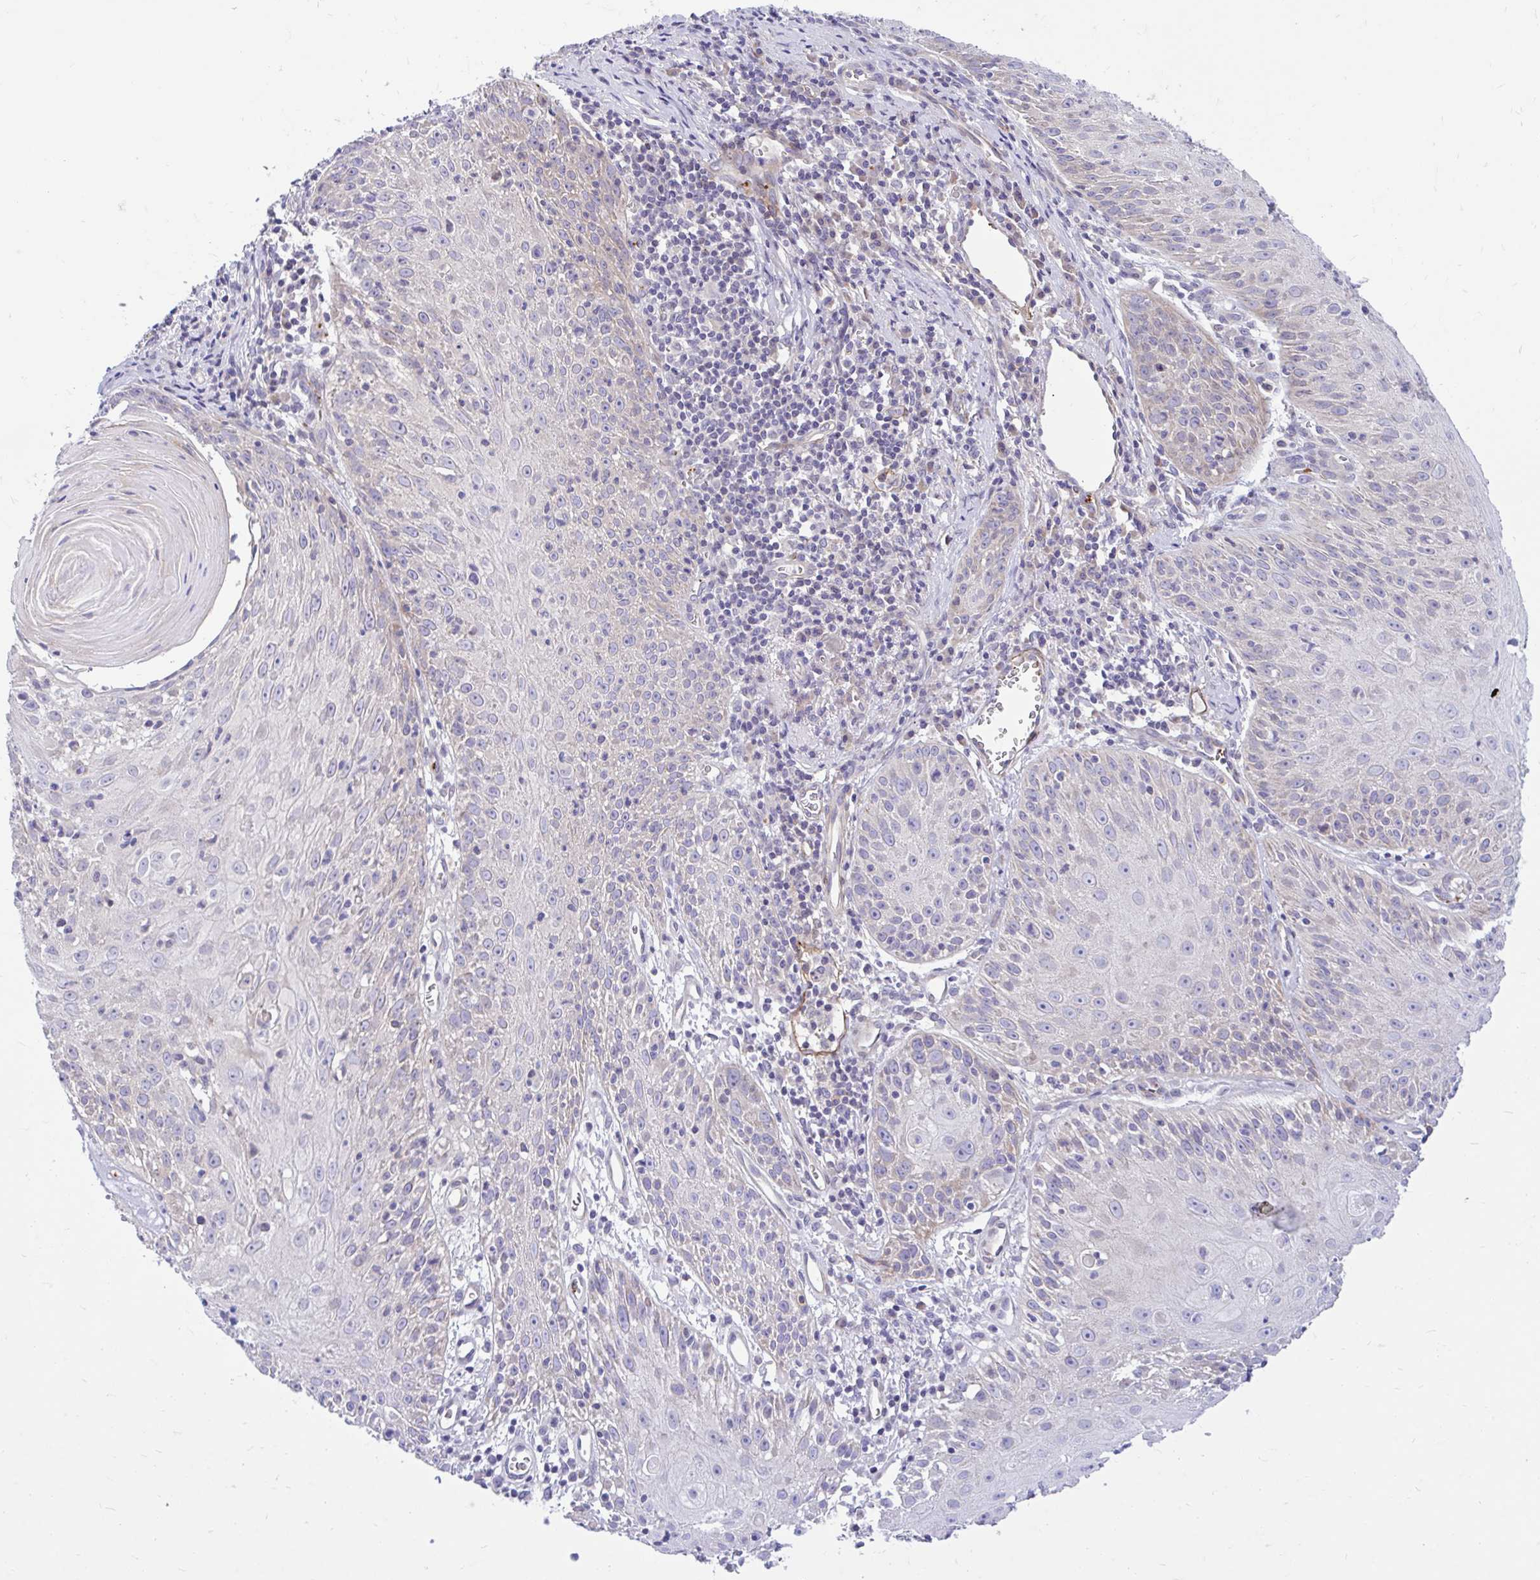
{"staining": {"intensity": "moderate", "quantity": "<25%", "location": "cytoplasmic/membranous"}, "tissue": "skin cancer", "cell_type": "Tumor cells", "image_type": "cancer", "snomed": [{"axis": "morphology", "description": "Squamous cell carcinoma, NOS"}, {"axis": "topography", "description": "Skin"}, {"axis": "topography", "description": "Vulva"}], "caption": "Immunohistochemical staining of human skin squamous cell carcinoma displays low levels of moderate cytoplasmic/membranous expression in approximately <25% of tumor cells. Nuclei are stained in blue.", "gene": "ESPNL", "patient": {"sex": "female", "age": 76}}